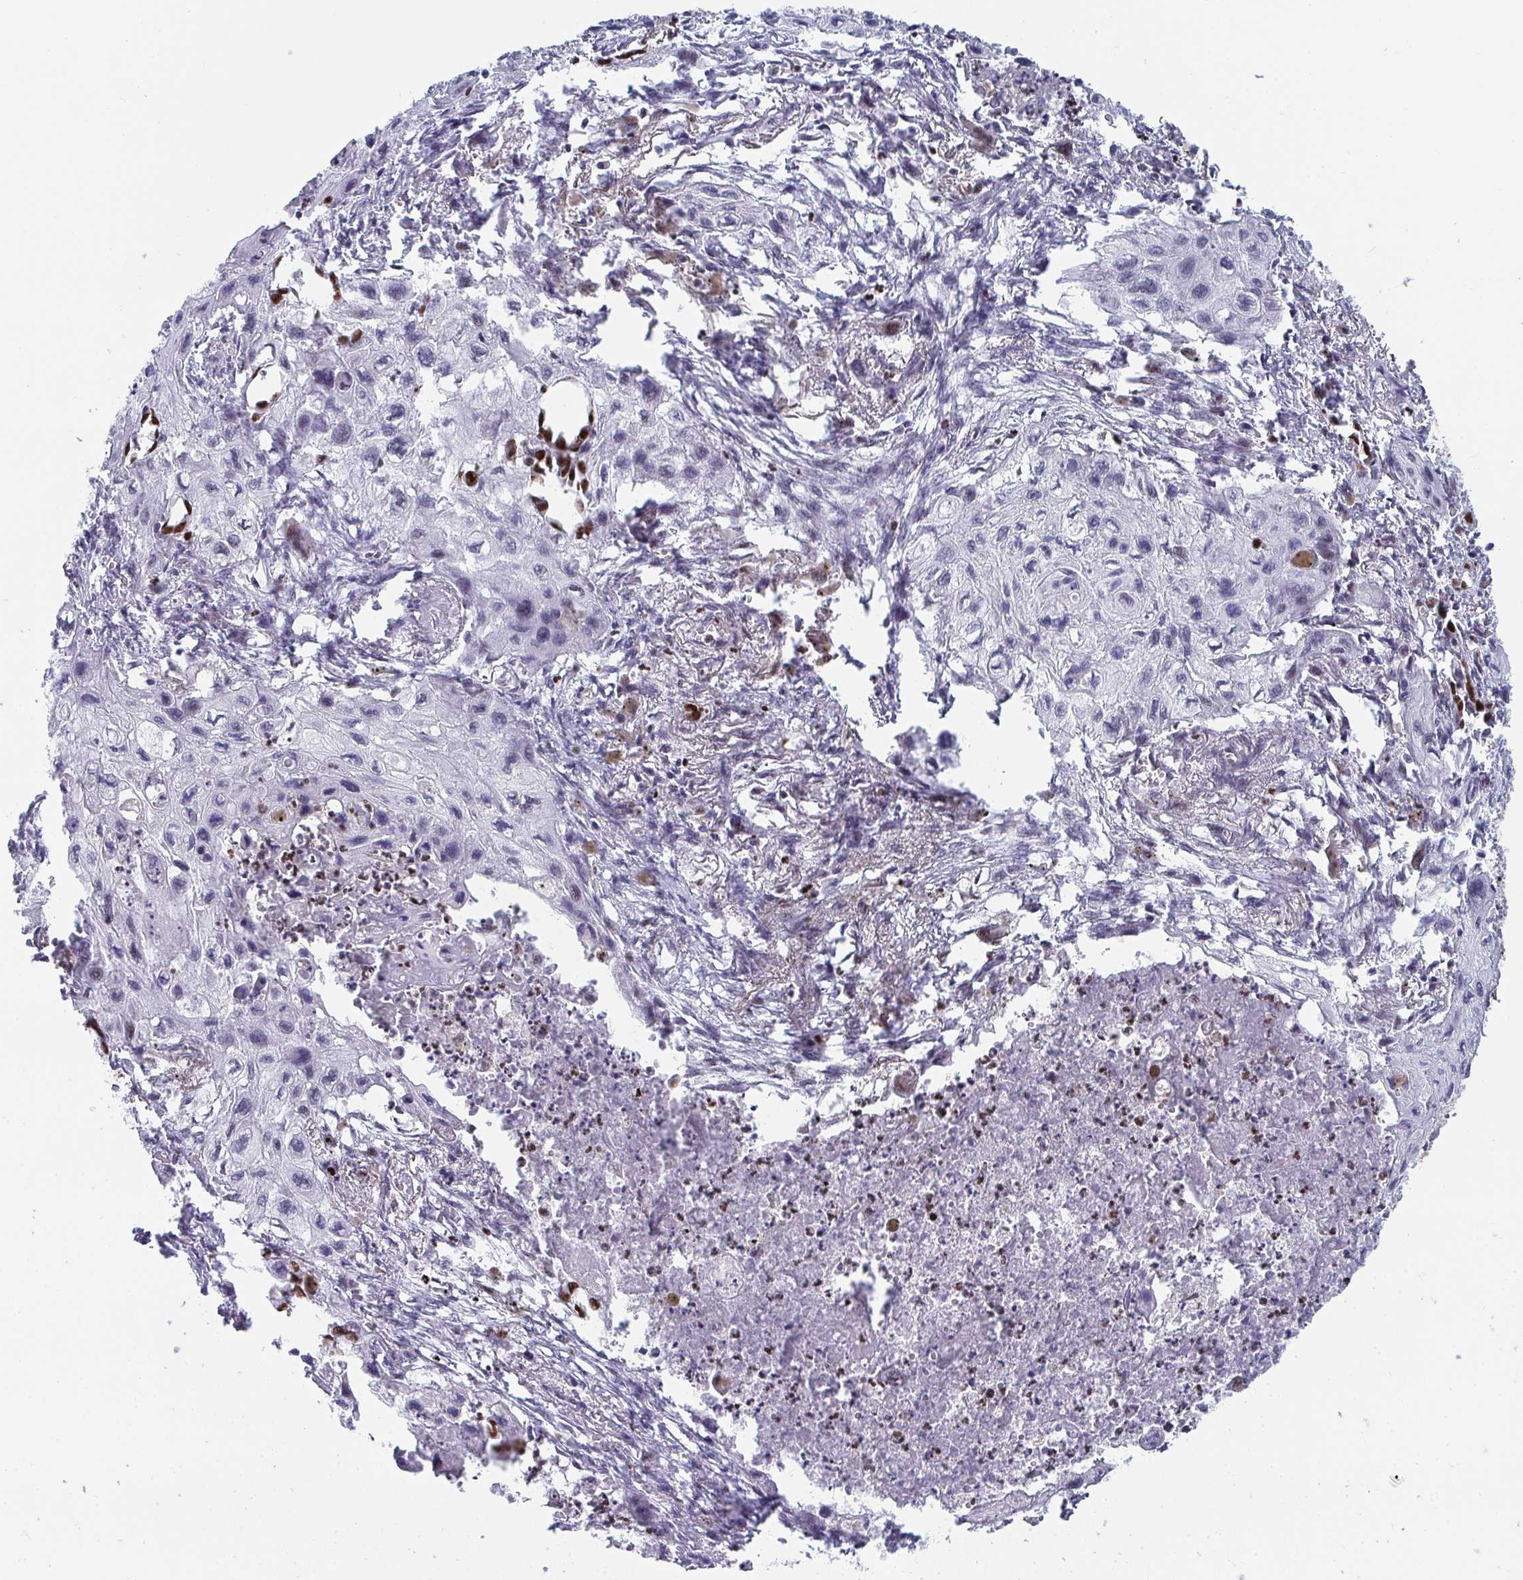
{"staining": {"intensity": "negative", "quantity": "none", "location": "none"}, "tissue": "lung cancer", "cell_type": "Tumor cells", "image_type": "cancer", "snomed": [{"axis": "morphology", "description": "Squamous cell carcinoma, NOS"}, {"axis": "topography", "description": "Lung"}], "caption": "Tumor cells are negative for brown protein staining in lung cancer (squamous cell carcinoma). (IHC, brightfield microscopy, high magnification).", "gene": "JDP2", "patient": {"sex": "male", "age": 71}}